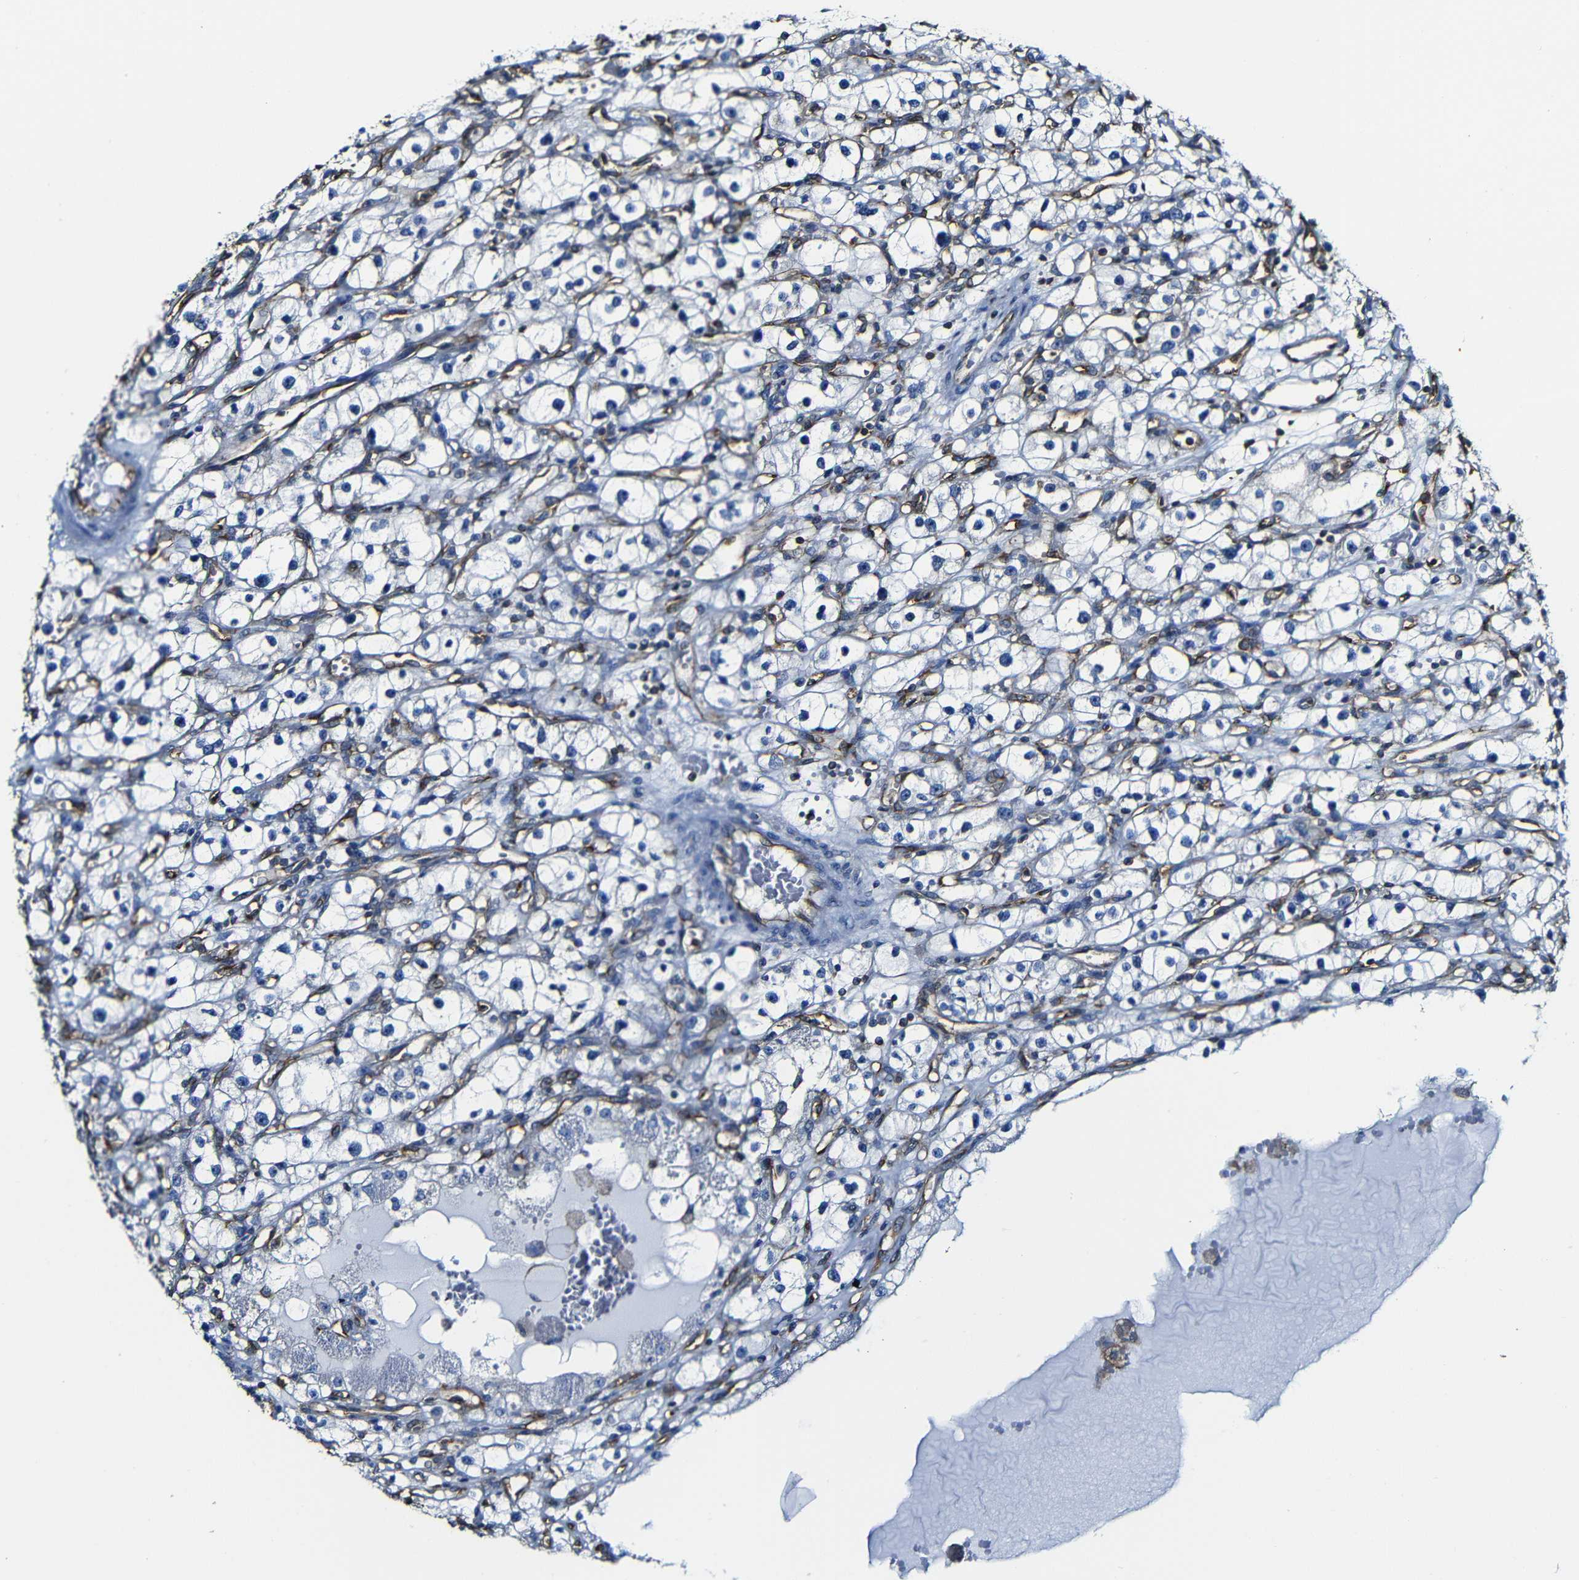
{"staining": {"intensity": "negative", "quantity": "none", "location": "none"}, "tissue": "renal cancer", "cell_type": "Tumor cells", "image_type": "cancer", "snomed": [{"axis": "morphology", "description": "Adenocarcinoma, NOS"}, {"axis": "topography", "description": "Kidney"}], "caption": "The histopathology image reveals no staining of tumor cells in renal cancer.", "gene": "MSN", "patient": {"sex": "male", "age": 56}}